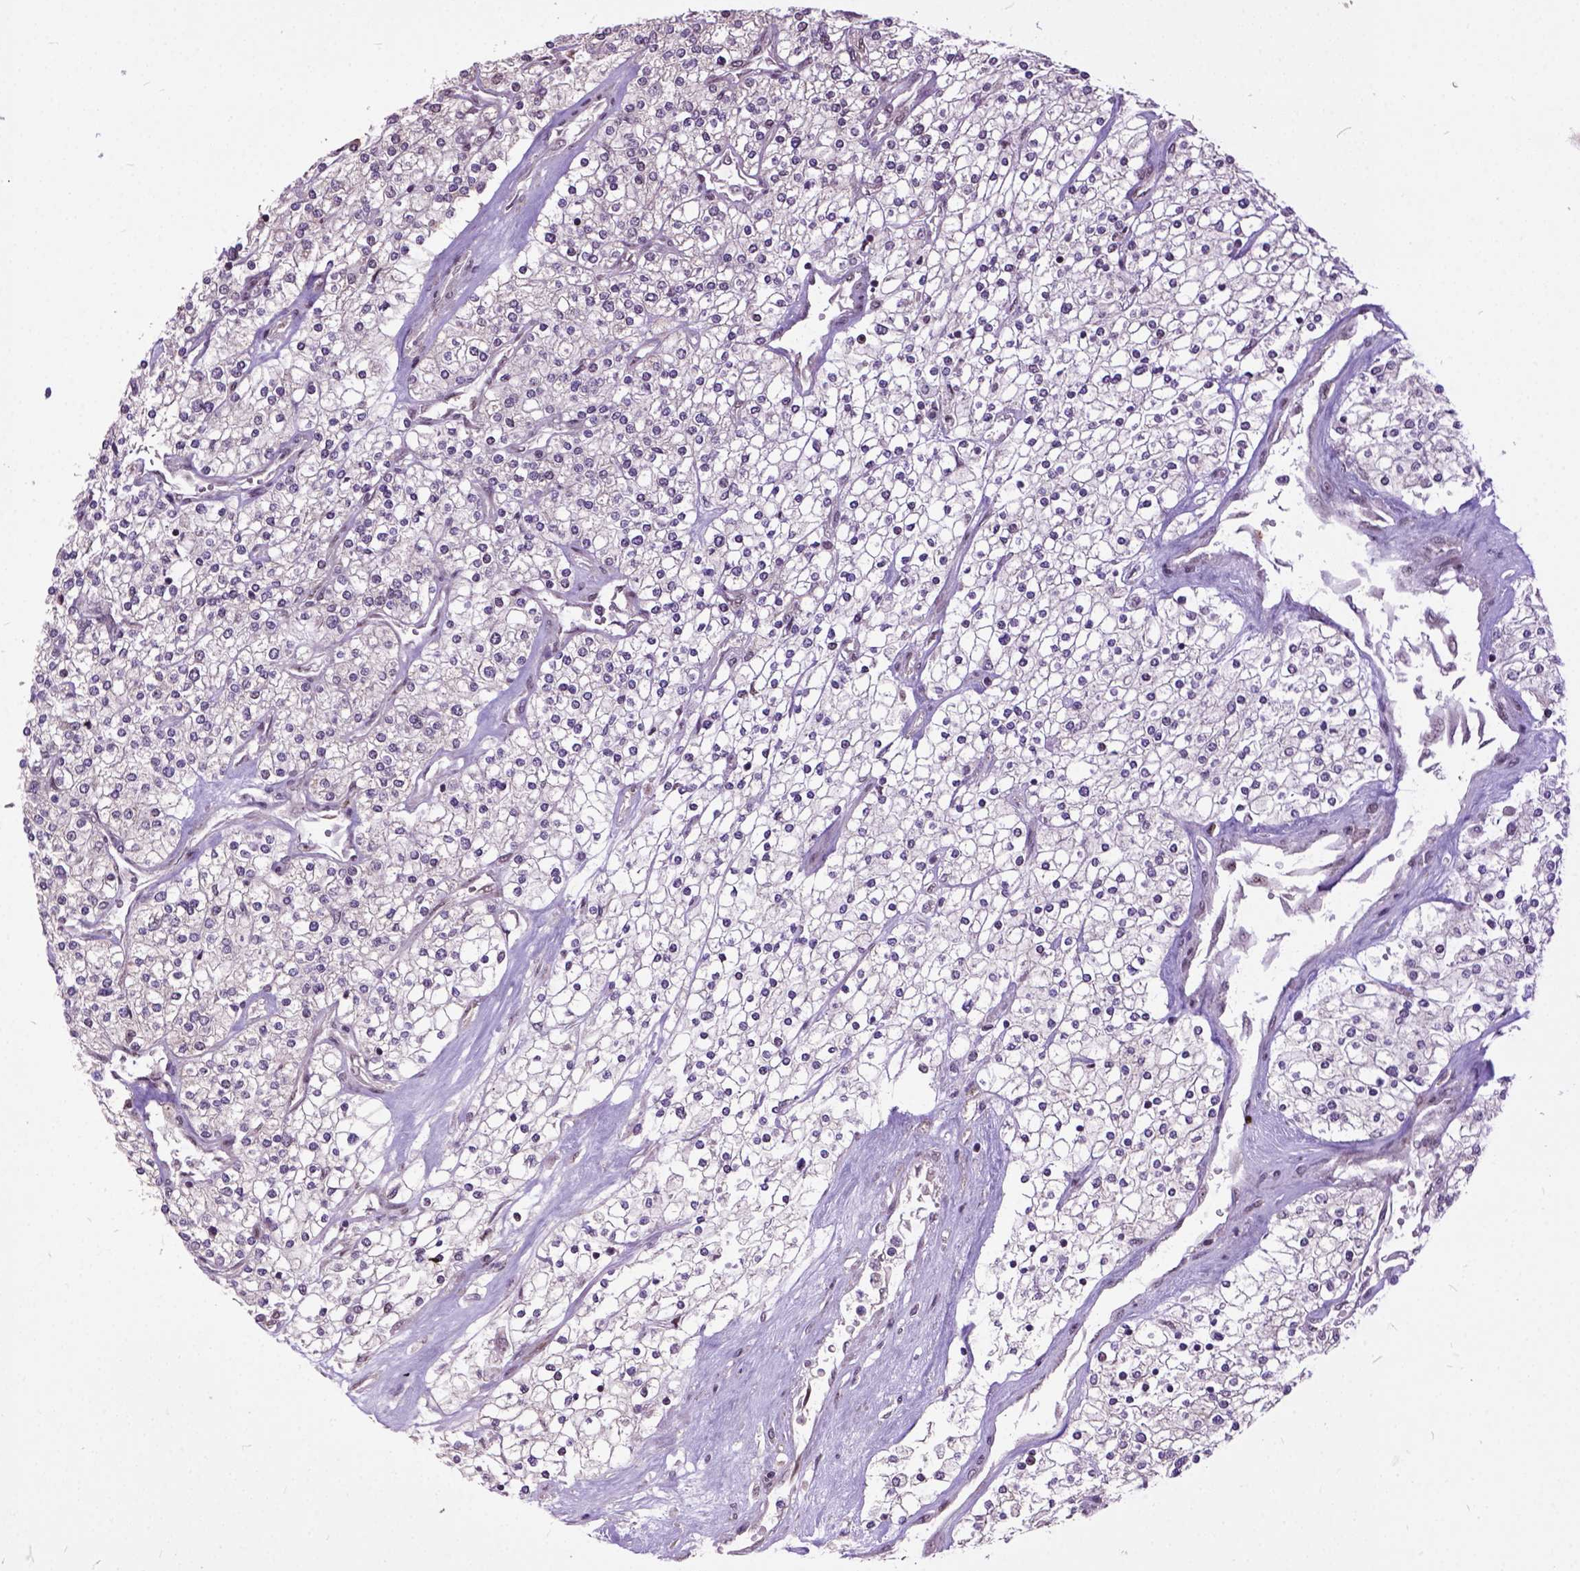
{"staining": {"intensity": "negative", "quantity": "none", "location": "none"}, "tissue": "renal cancer", "cell_type": "Tumor cells", "image_type": "cancer", "snomed": [{"axis": "morphology", "description": "Adenocarcinoma, NOS"}, {"axis": "topography", "description": "Kidney"}], "caption": "Tumor cells are negative for protein expression in human renal adenocarcinoma.", "gene": "ZNF630", "patient": {"sex": "male", "age": 80}}